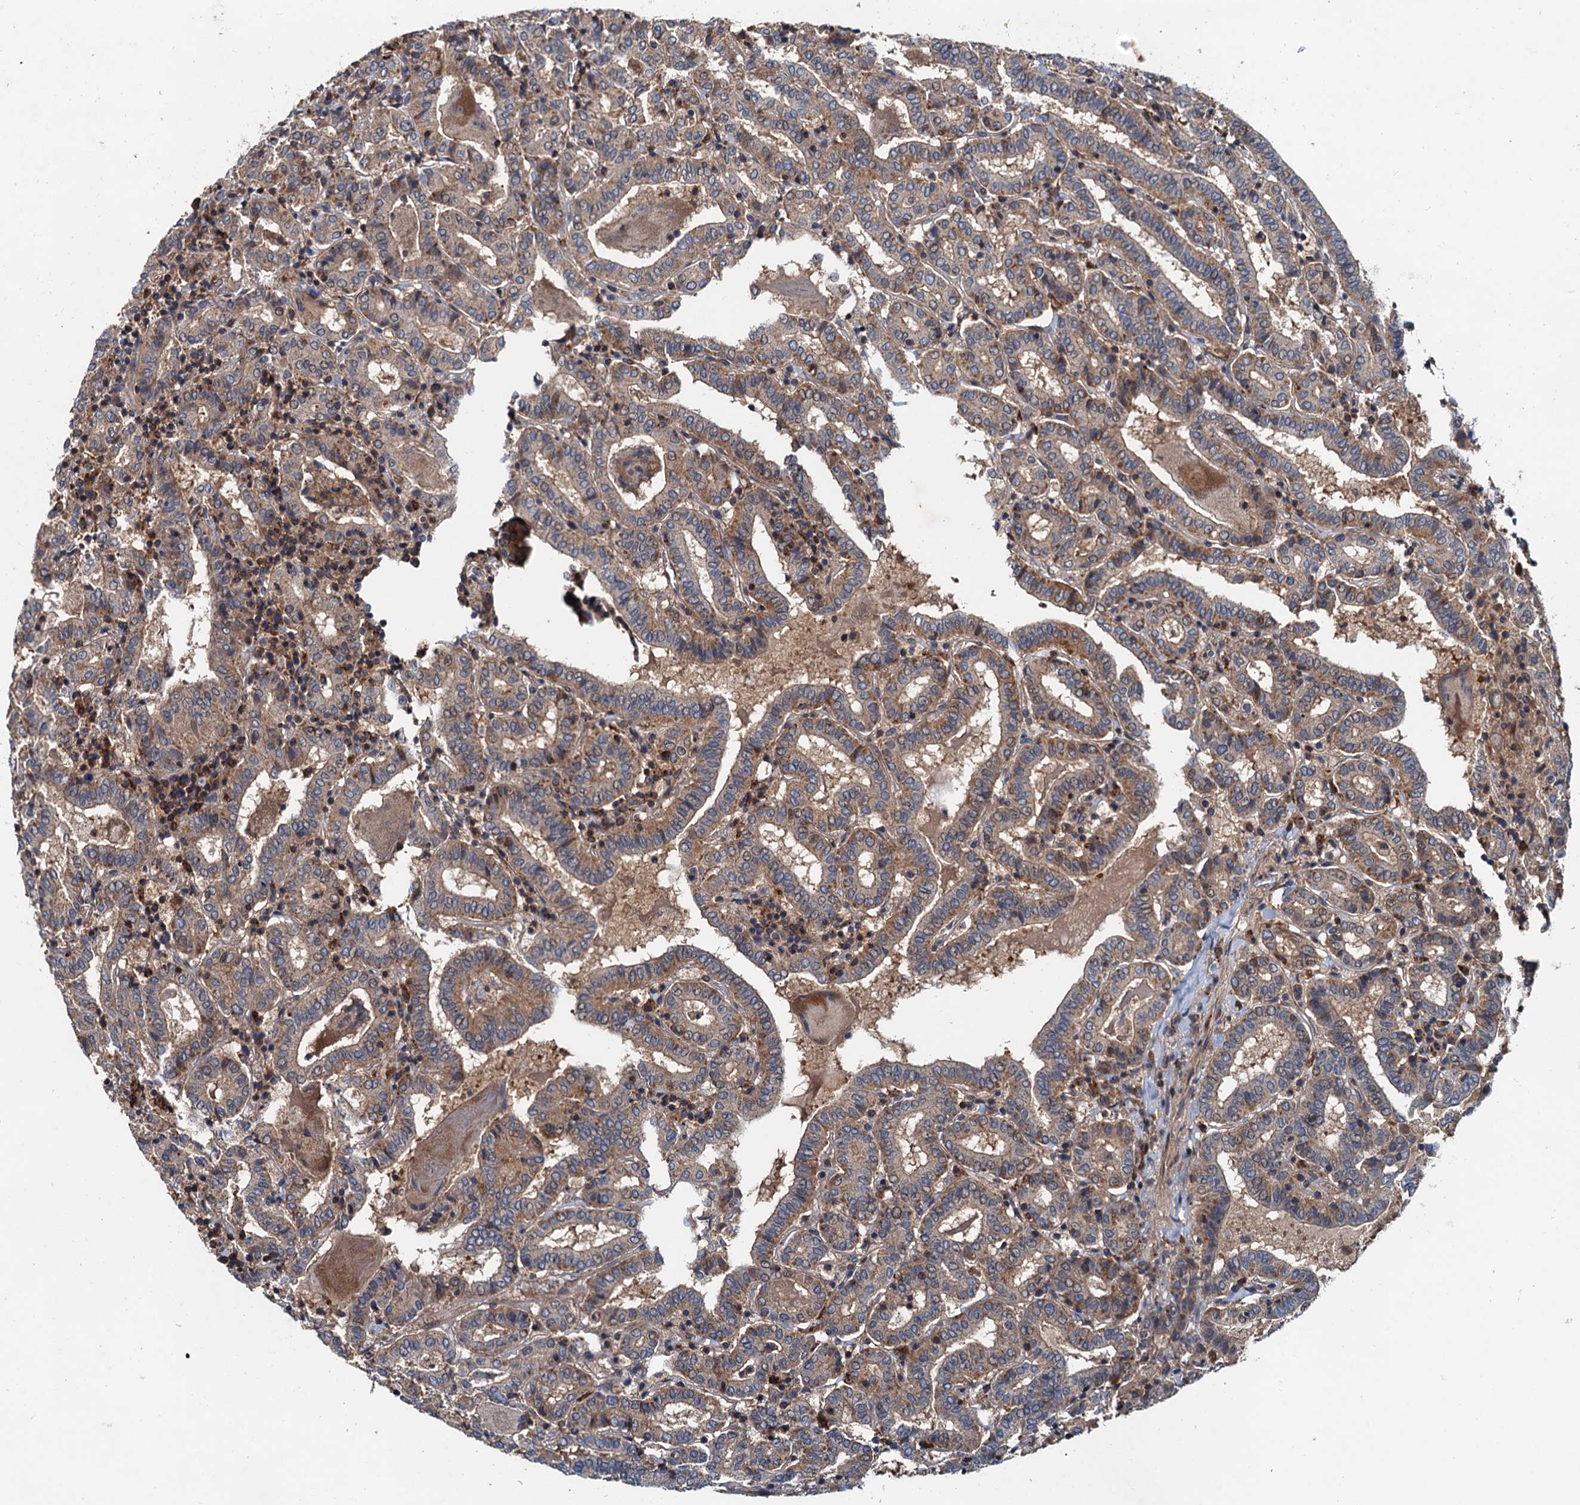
{"staining": {"intensity": "moderate", "quantity": "25%-75%", "location": "cytoplasmic/membranous"}, "tissue": "thyroid cancer", "cell_type": "Tumor cells", "image_type": "cancer", "snomed": [{"axis": "morphology", "description": "Papillary adenocarcinoma, NOS"}, {"axis": "topography", "description": "Thyroid gland"}], "caption": "Protein expression analysis of human thyroid cancer (papillary adenocarcinoma) reveals moderate cytoplasmic/membranous positivity in approximately 25%-75% of tumor cells.", "gene": "EFL1", "patient": {"sex": "female", "age": 72}}